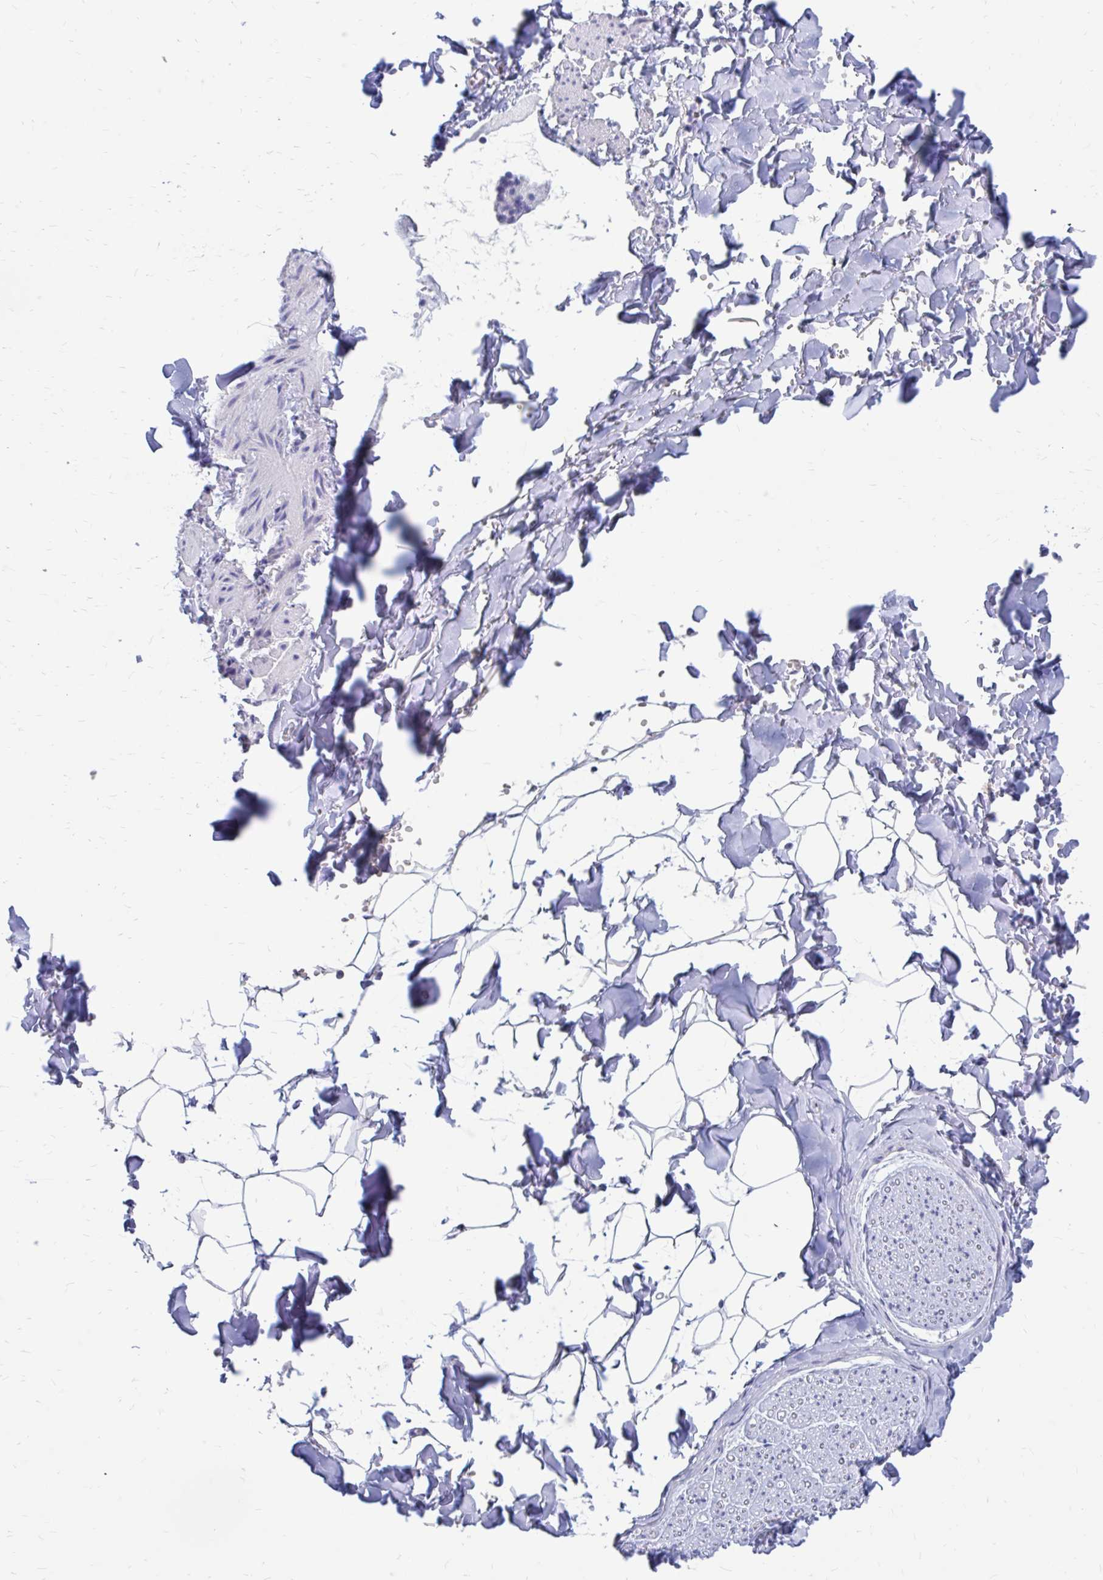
{"staining": {"intensity": "negative", "quantity": "none", "location": "none"}, "tissue": "adipose tissue", "cell_type": "Adipocytes", "image_type": "normal", "snomed": [{"axis": "morphology", "description": "Normal tissue, NOS"}, {"axis": "topography", "description": "Cartilage tissue"}, {"axis": "topography", "description": "Bronchus"}, {"axis": "topography", "description": "Peripheral nerve tissue"}], "caption": "DAB immunohistochemical staining of normal human adipose tissue reveals no significant positivity in adipocytes.", "gene": "IGSF5", "patient": {"sex": "female", "age": 59}}